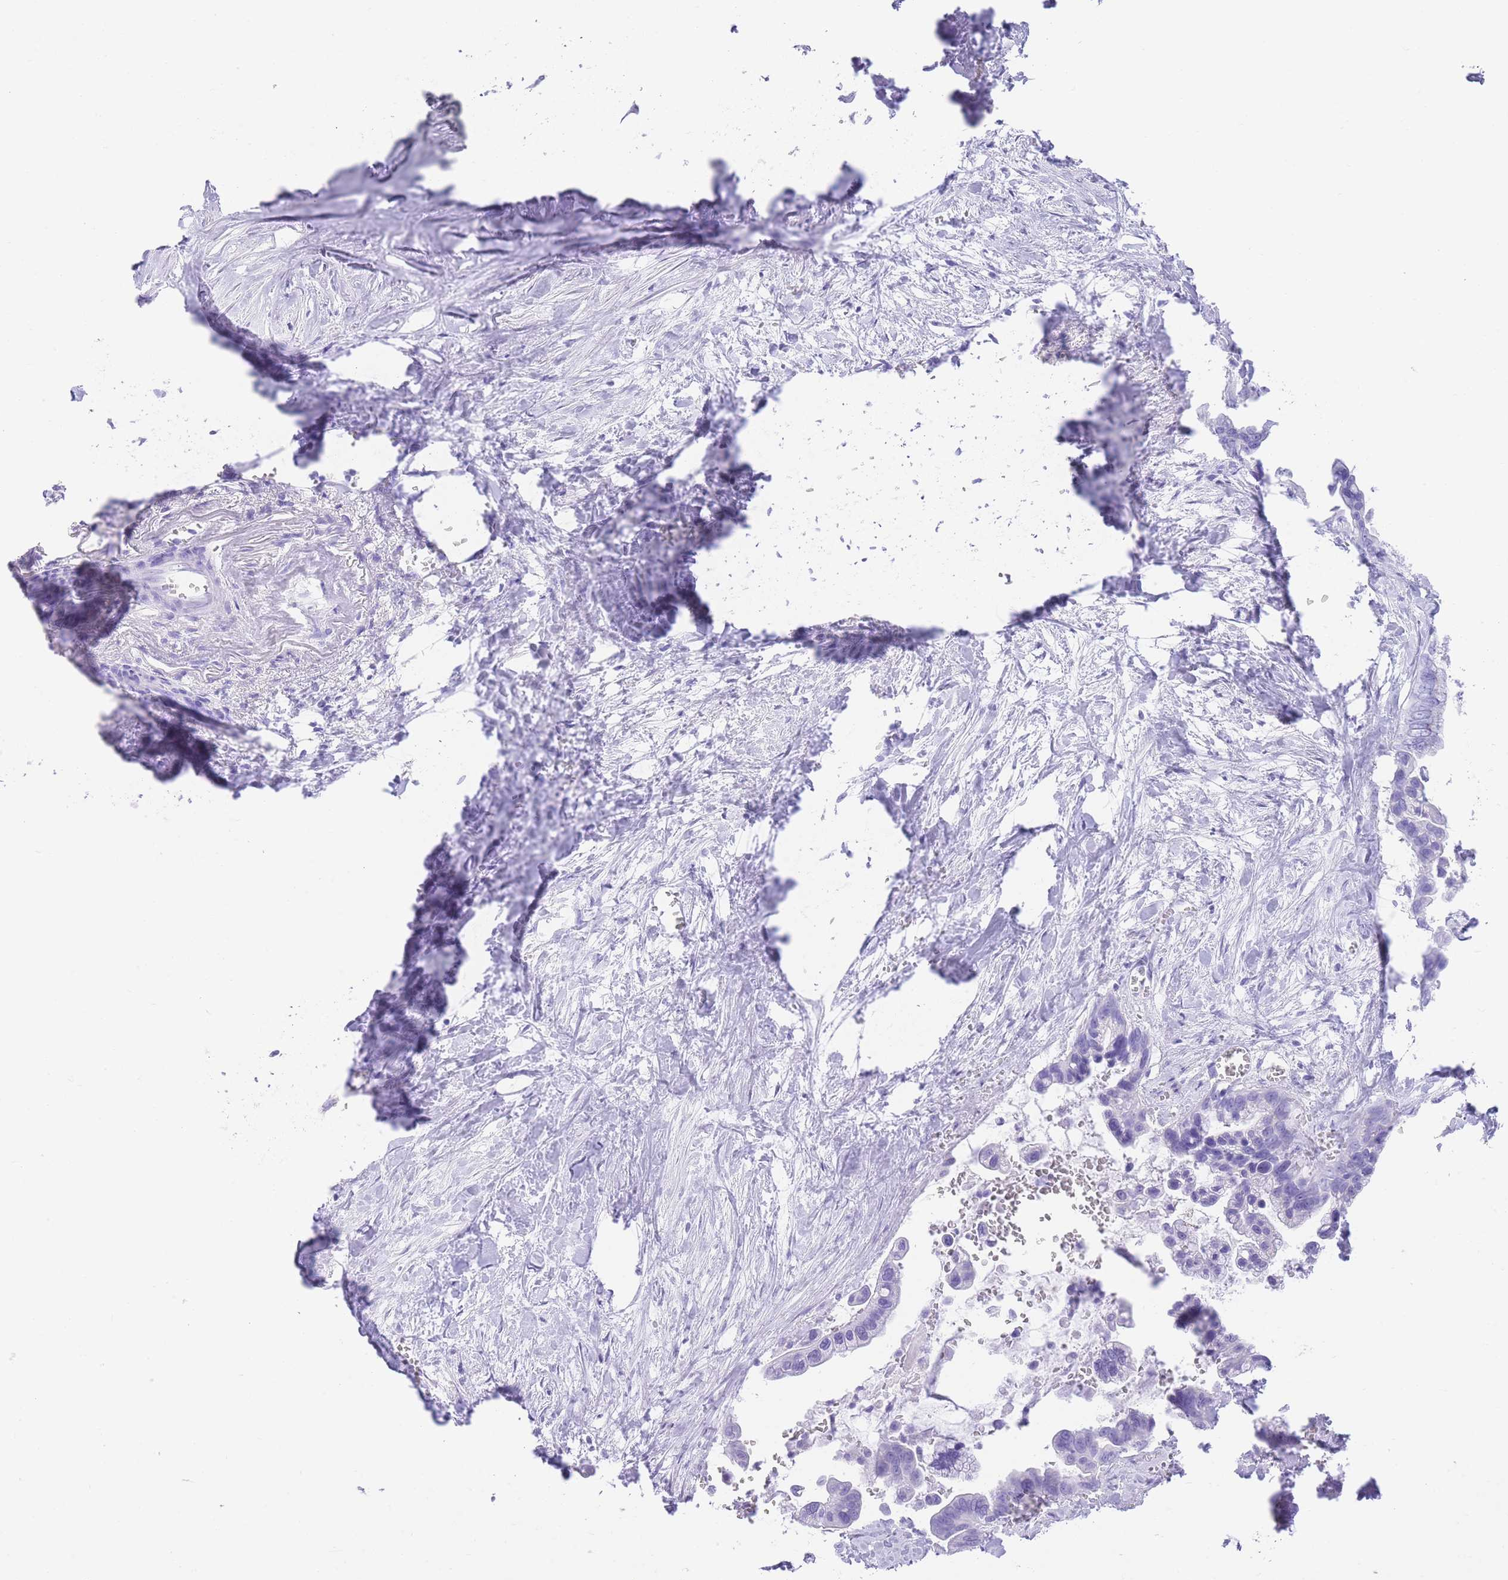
{"staining": {"intensity": "negative", "quantity": "none", "location": "none"}, "tissue": "pancreatic cancer", "cell_type": "Tumor cells", "image_type": "cancer", "snomed": [{"axis": "morphology", "description": "Adenocarcinoma, NOS"}, {"axis": "topography", "description": "Pancreas"}], "caption": "A high-resolution histopathology image shows IHC staining of pancreatic cancer (adenocarcinoma), which displays no significant staining in tumor cells. Brightfield microscopy of immunohistochemistry (IHC) stained with DAB (brown) and hematoxylin (blue), captured at high magnification.", "gene": "ELOA2", "patient": {"sex": "male", "age": 61}}